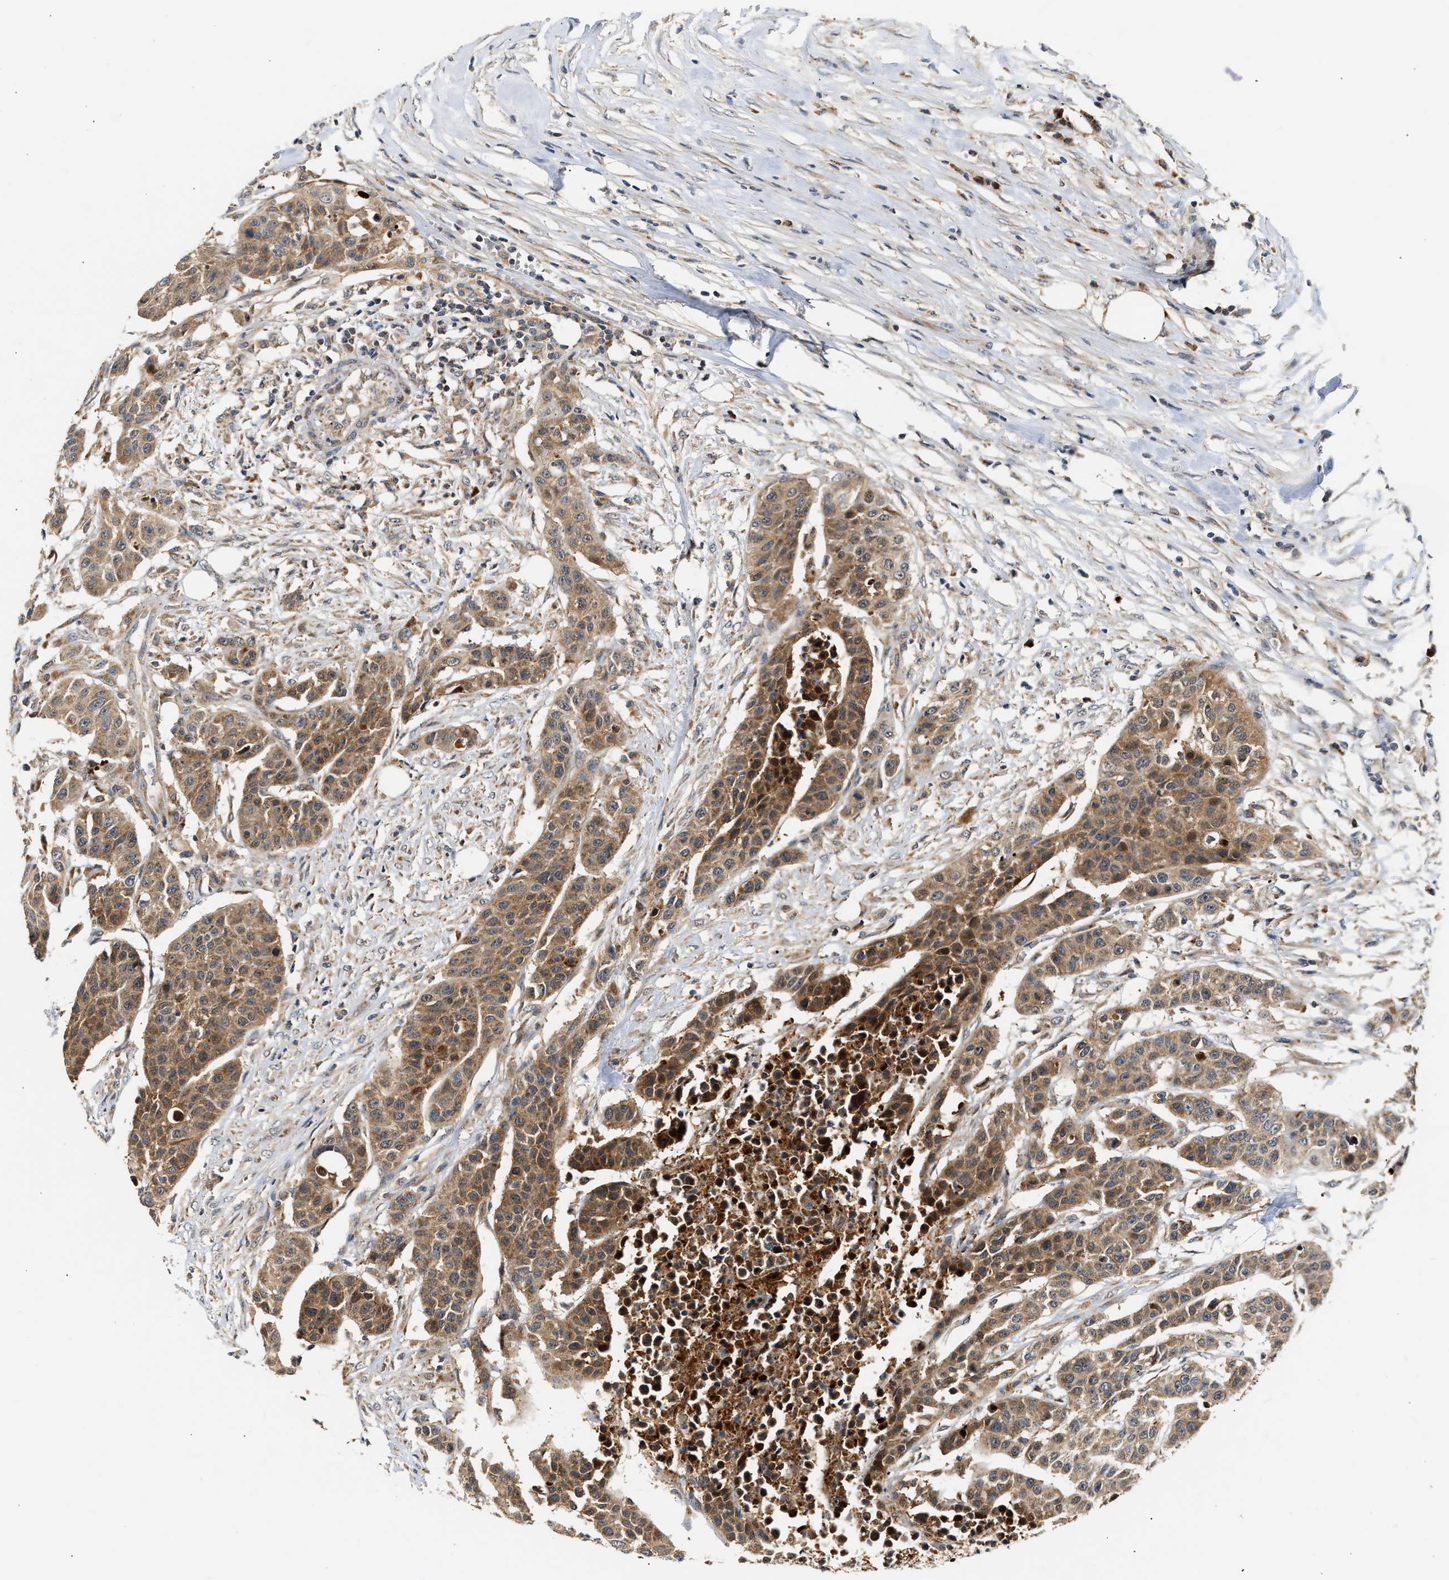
{"staining": {"intensity": "moderate", "quantity": ">75%", "location": "cytoplasmic/membranous"}, "tissue": "urothelial cancer", "cell_type": "Tumor cells", "image_type": "cancer", "snomed": [{"axis": "morphology", "description": "Urothelial carcinoma, High grade"}, {"axis": "topography", "description": "Urinary bladder"}], "caption": "Human urothelial cancer stained for a protein (brown) displays moderate cytoplasmic/membranous positive positivity in about >75% of tumor cells.", "gene": "EXTL2", "patient": {"sex": "male", "age": 74}}